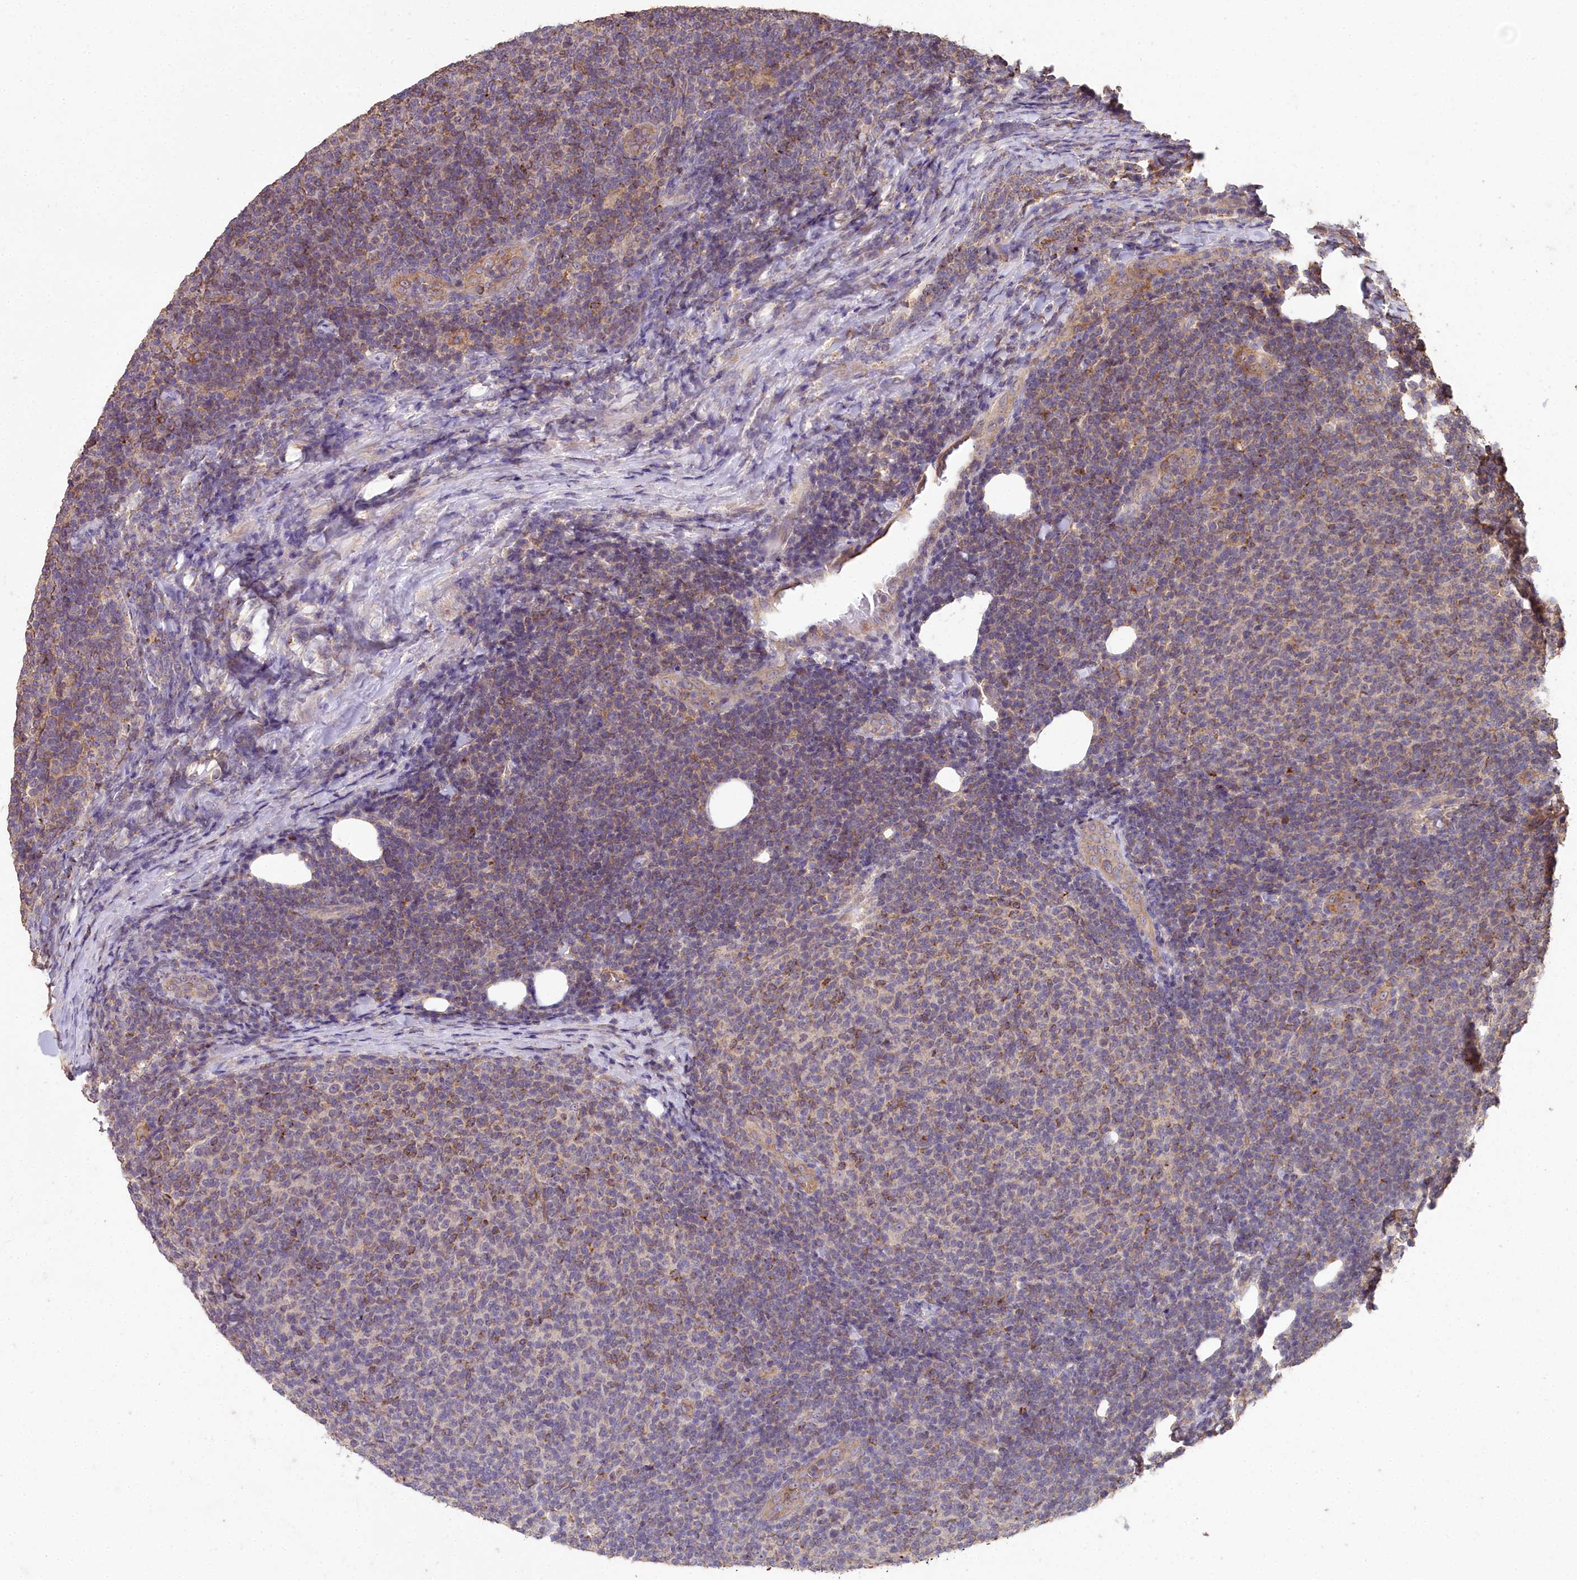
{"staining": {"intensity": "moderate", "quantity": "<25%", "location": "cytoplasmic/membranous"}, "tissue": "lymphoma", "cell_type": "Tumor cells", "image_type": "cancer", "snomed": [{"axis": "morphology", "description": "Malignant lymphoma, non-Hodgkin's type, Low grade"}, {"axis": "topography", "description": "Lymph node"}], "caption": "Malignant lymphoma, non-Hodgkin's type (low-grade) stained for a protein reveals moderate cytoplasmic/membranous positivity in tumor cells.", "gene": "CEMIP2", "patient": {"sex": "male", "age": 66}}